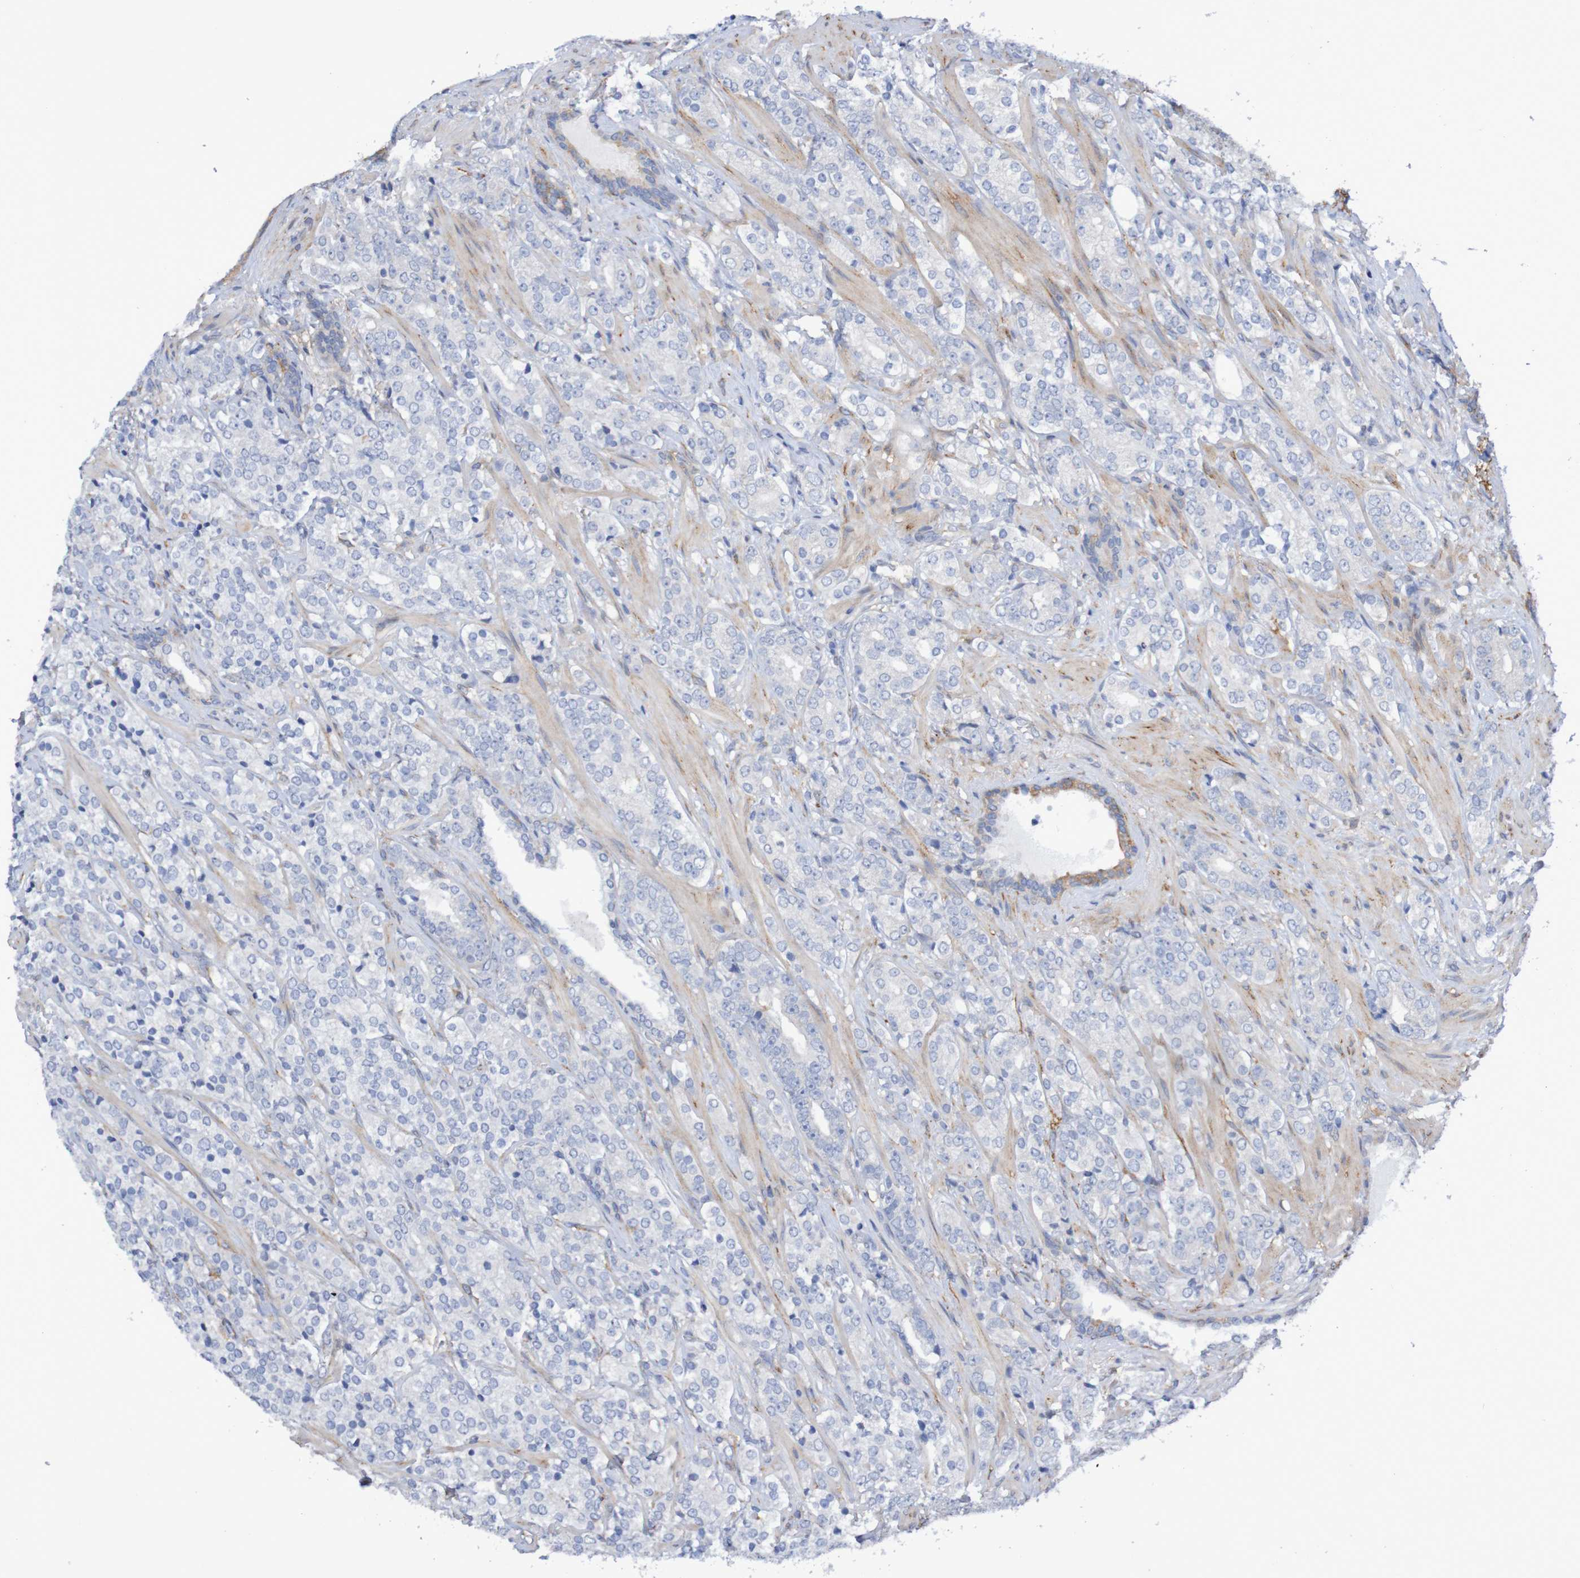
{"staining": {"intensity": "negative", "quantity": "none", "location": "none"}, "tissue": "prostate cancer", "cell_type": "Tumor cells", "image_type": "cancer", "snomed": [{"axis": "morphology", "description": "Adenocarcinoma, High grade"}, {"axis": "topography", "description": "Prostate"}], "caption": "Human prostate cancer stained for a protein using immunohistochemistry (IHC) demonstrates no positivity in tumor cells.", "gene": "SCRG1", "patient": {"sex": "male", "age": 71}}